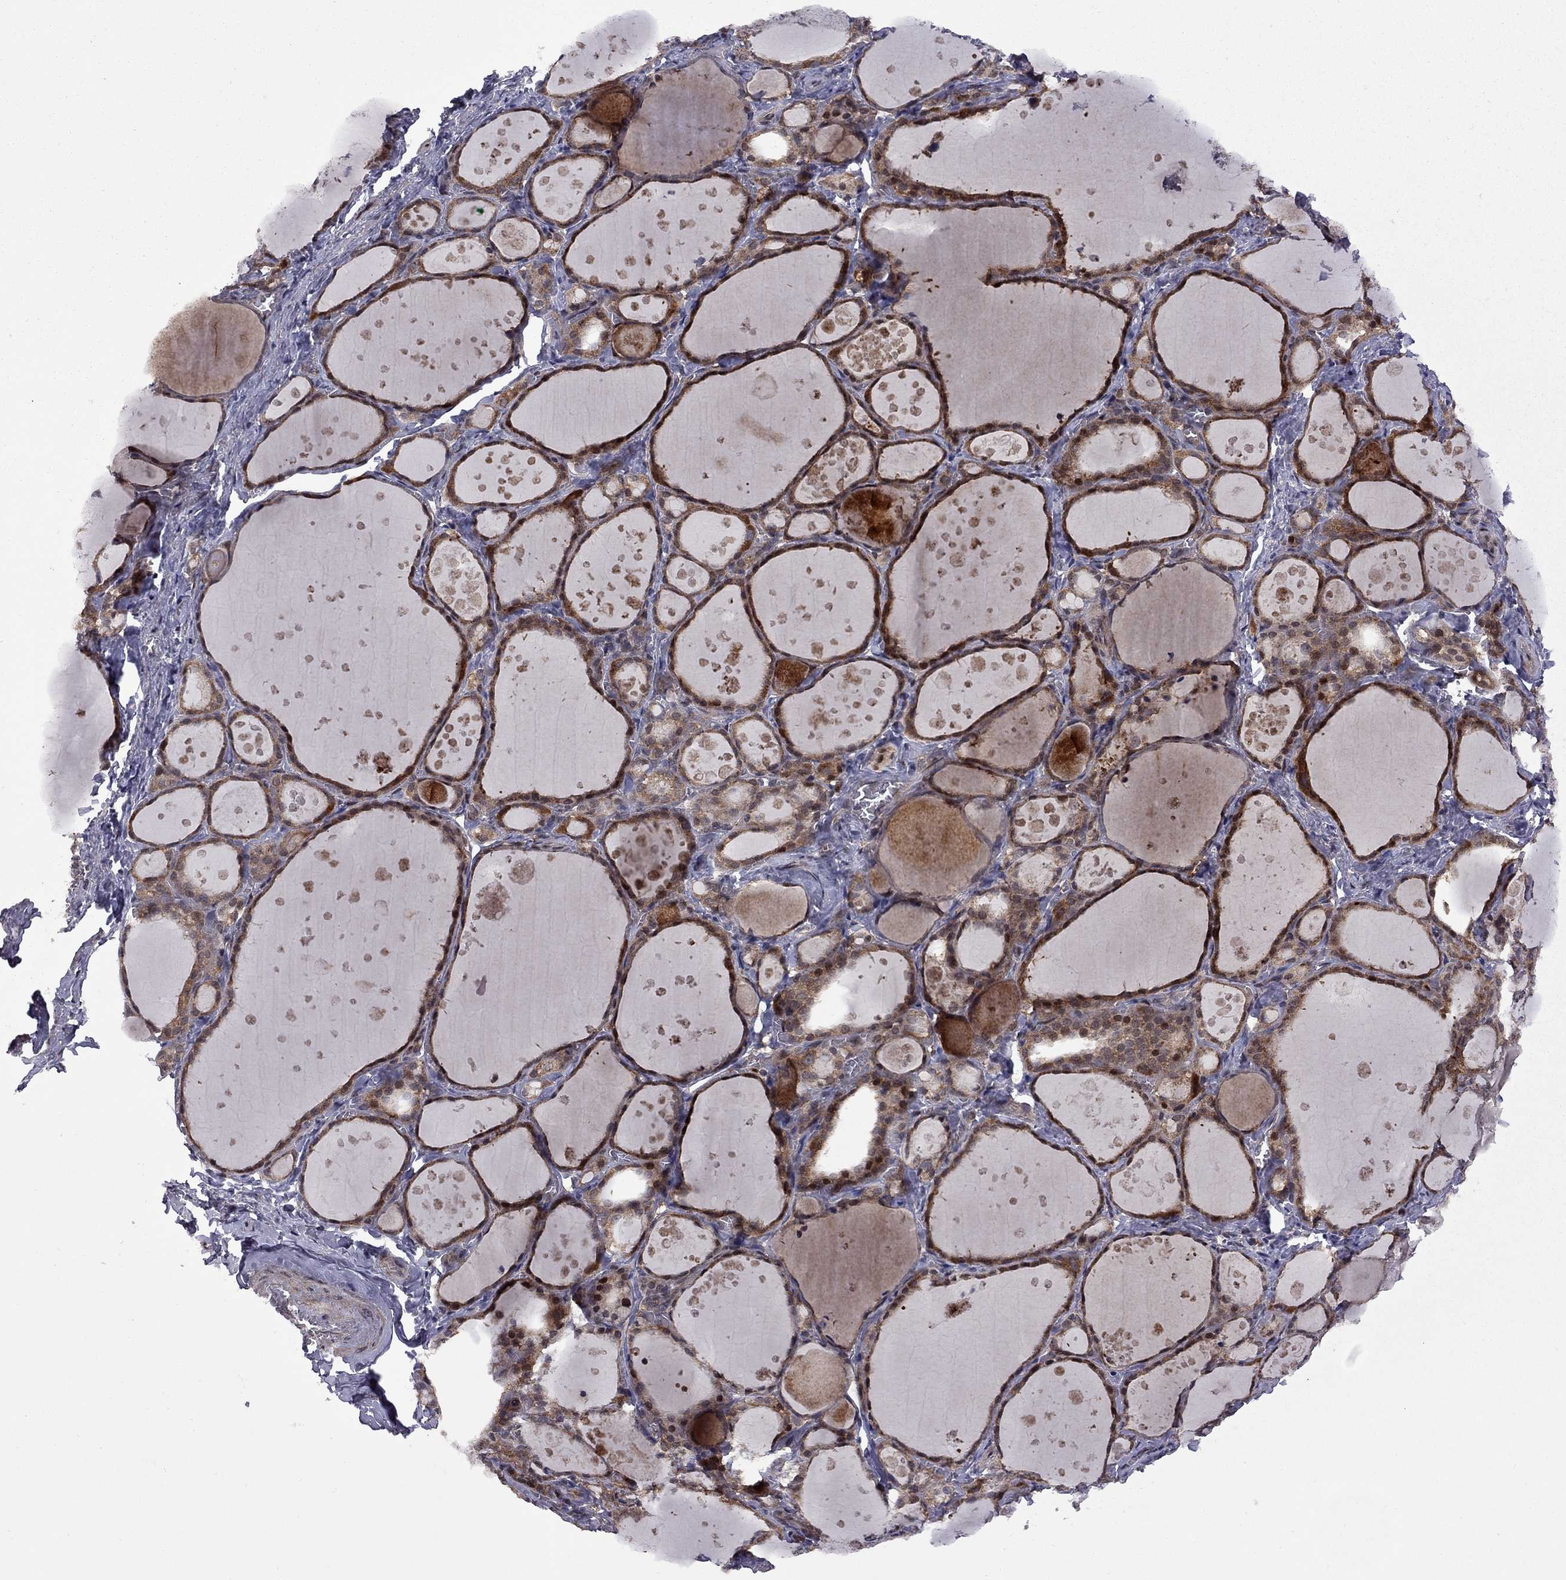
{"staining": {"intensity": "moderate", "quantity": ">75%", "location": "cytoplasmic/membranous"}, "tissue": "thyroid gland", "cell_type": "Glandular cells", "image_type": "normal", "snomed": [{"axis": "morphology", "description": "Normal tissue, NOS"}, {"axis": "topography", "description": "Thyroid gland"}], "caption": "Protein analysis of unremarkable thyroid gland exhibits moderate cytoplasmic/membranous positivity in approximately >75% of glandular cells.", "gene": "IPP", "patient": {"sex": "male", "age": 68}}